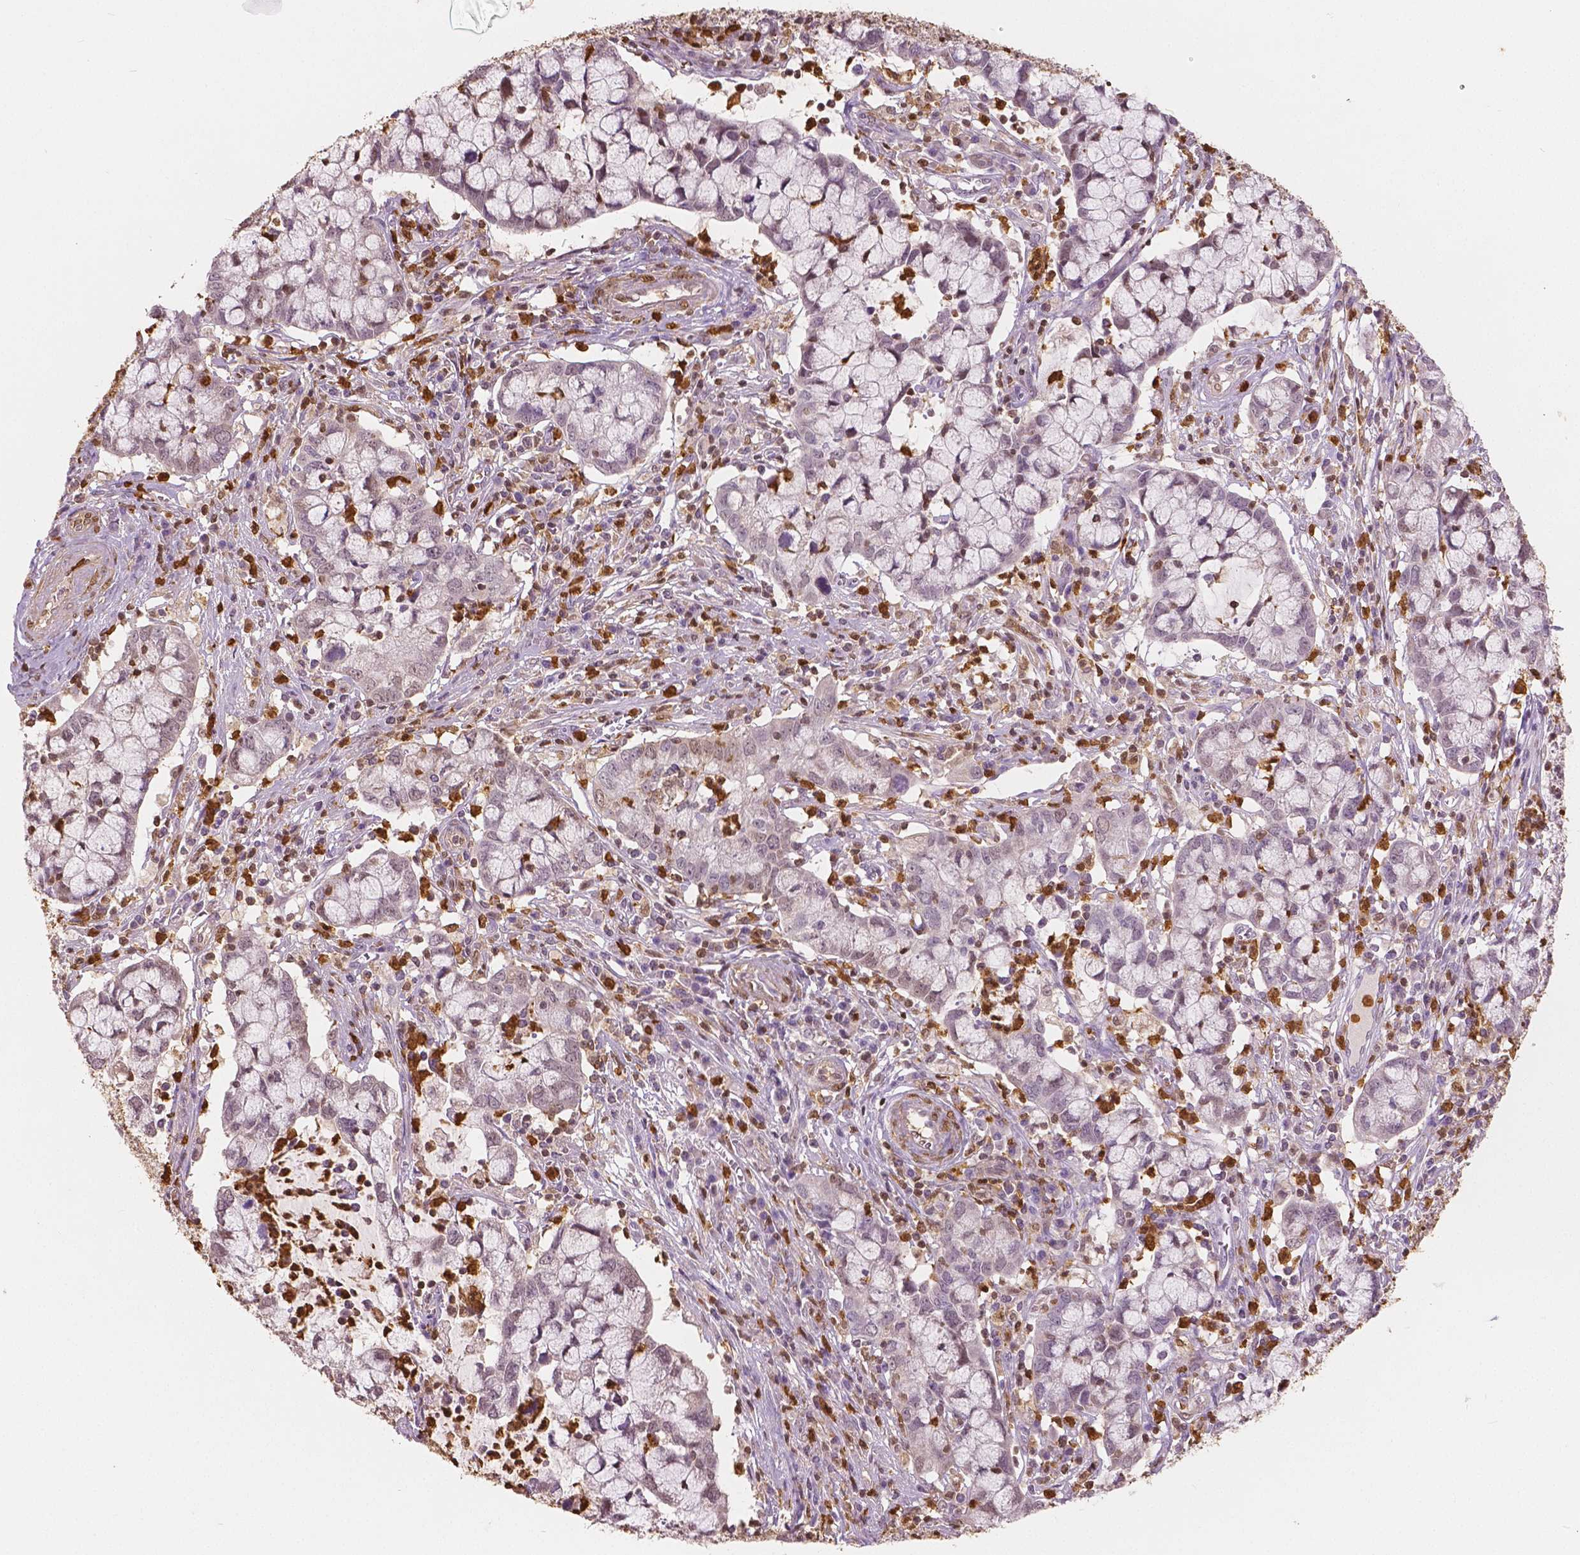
{"staining": {"intensity": "negative", "quantity": "none", "location": "none"}, "tissue": "cervical cancer", "cell_type": "Tumor cells", "image_type": "cancer", "snomed": [{"axis": "morphology", "description": "Adenocarcinoma, NOS"}, {"axis": "topography", "description": "Cervix"}], "caption": "A micrograph of human cervical adenocarcinoma is negative for staining in tumor cells.", "gene": "S100A4", "patient": {"sex": "female", "age": 40}}